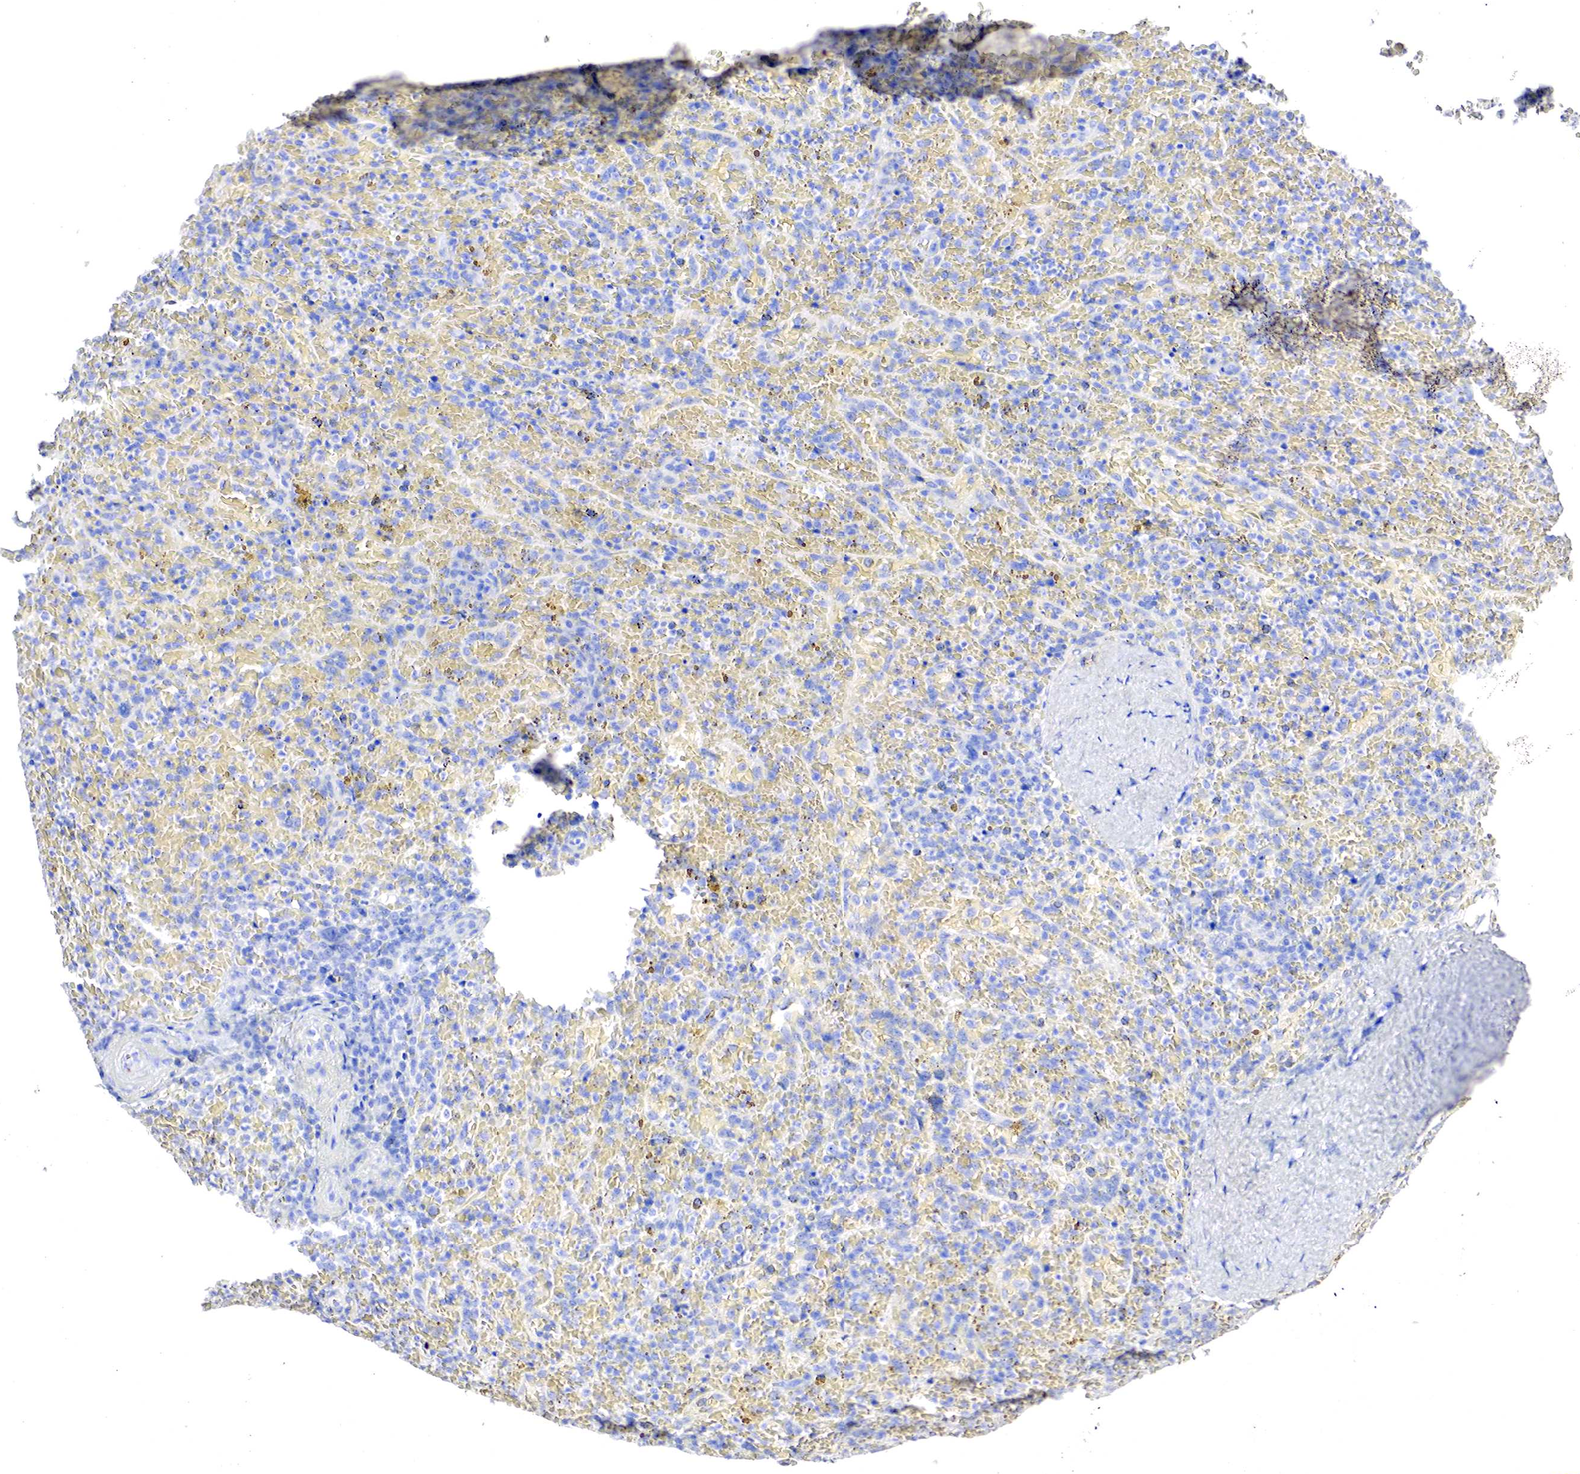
{"staining": {"intensity": "negative", "quantity": "none", "location": "none"}, "tissue": "lymphoma", "cell_type": "Tumor cells", "image_type": "cancer", "snomed": [{"axis": "morphology", "description": "Malignant lymphoma, non-Hodgkin's type, High grade"}, {"axis": "topography", "description": "Spleen"}, {"axis": "topography", "description": "Lymph node"}], "caption": "DAB immunohistochemical staining of high-grade malignant lymphoma, non-Hodgkin's type demonstrates no significant staining in tumor cells.", "gene": "OTC", "patient": {"sex": "female", "age": 70}}